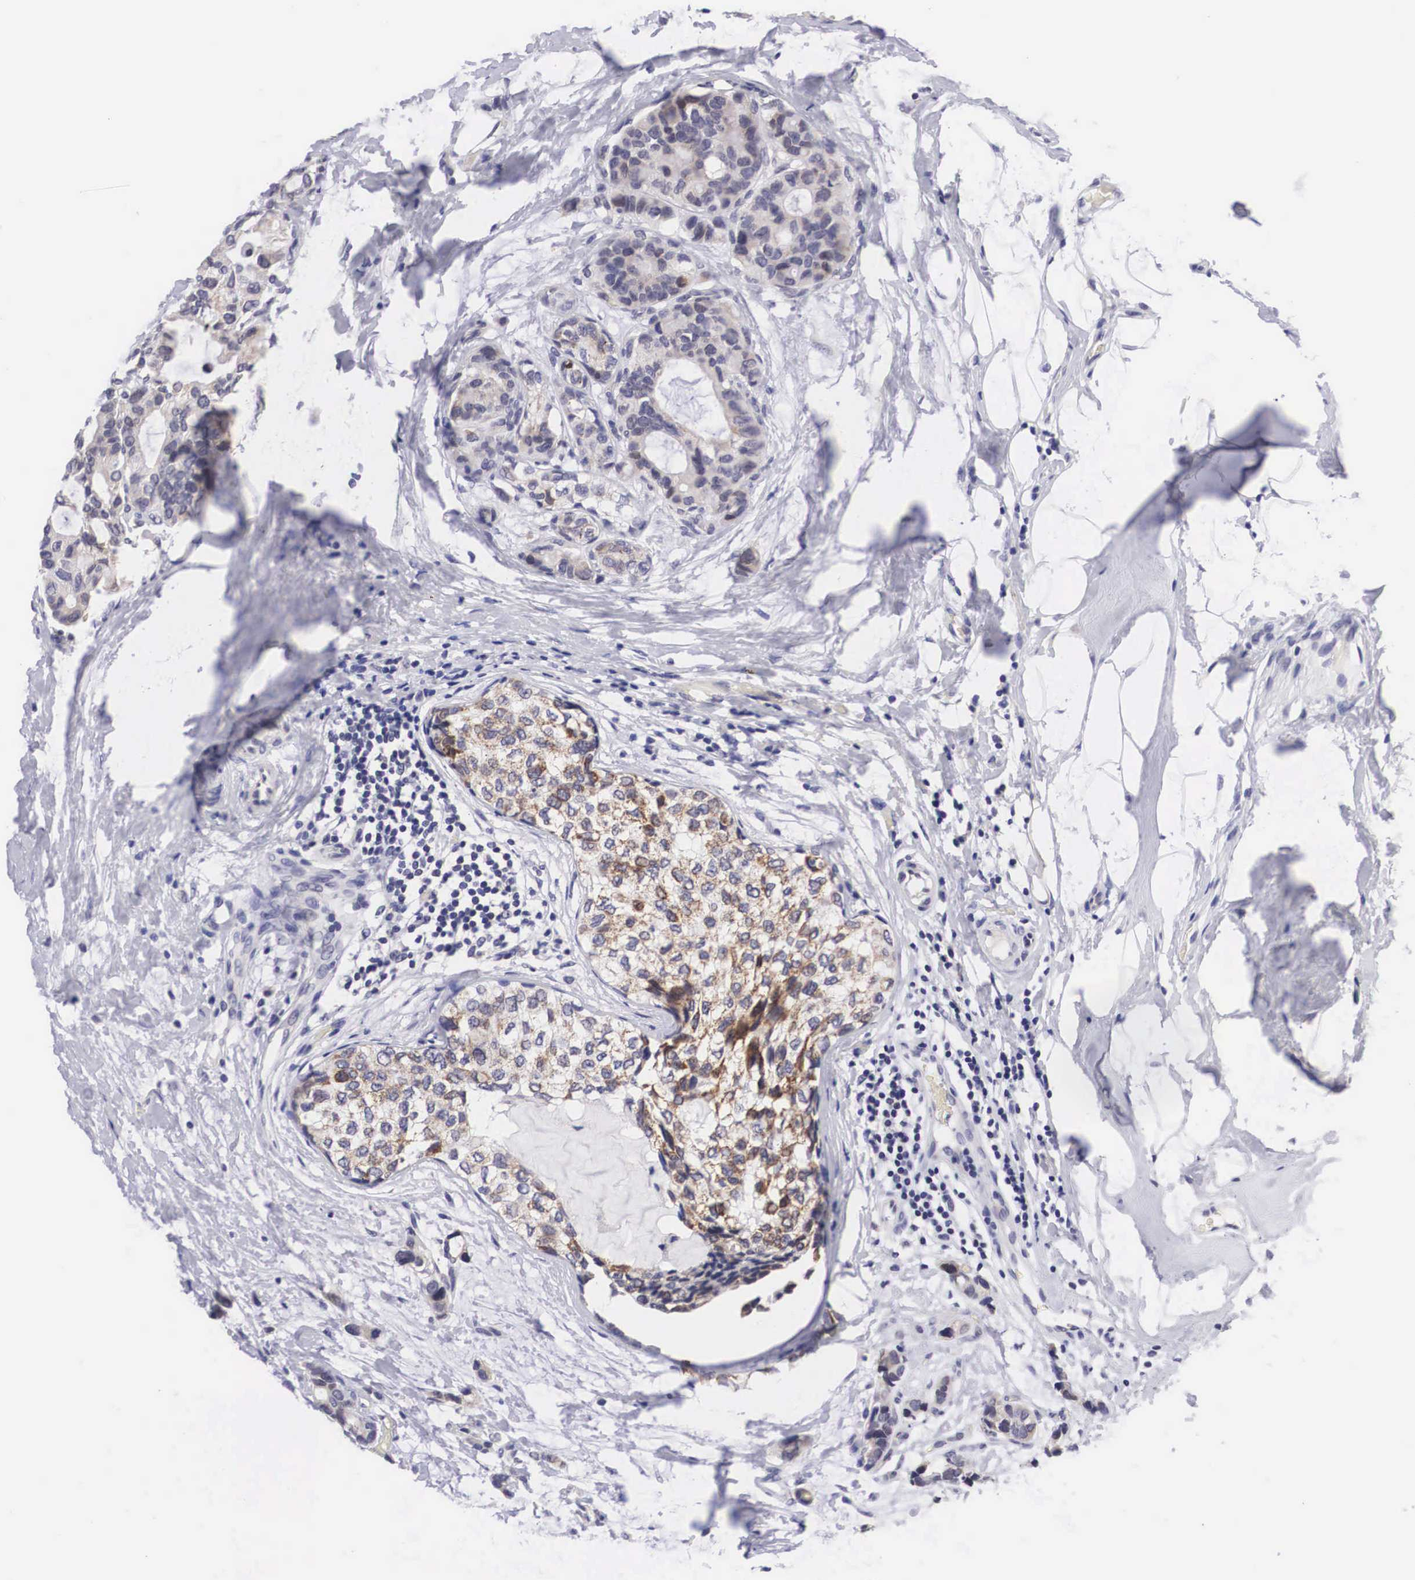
{"staining": {"intensity": "strong", "quantity": ">75%", "location": "cytoplasmic/membranous"}, "tissue": "breast cancer", "cell_type": "Tumor cells", "image_type": "cancer", "snomed": [{"axis": "morphology", "description": "Duct carcinoma"}, {"axis": "topography", "description": "Breast"}], "caption": "A photomicrograph of invasive ductal carcinoma (breast) stained for a protein demonstrates strong cytoplasmic/membranous brown staining in tumor cells. (DAB = brown stain, brightfield microscopy at high magnification).", "gene": "SOX11", "patient": {"sex": "female", "age": 69}}